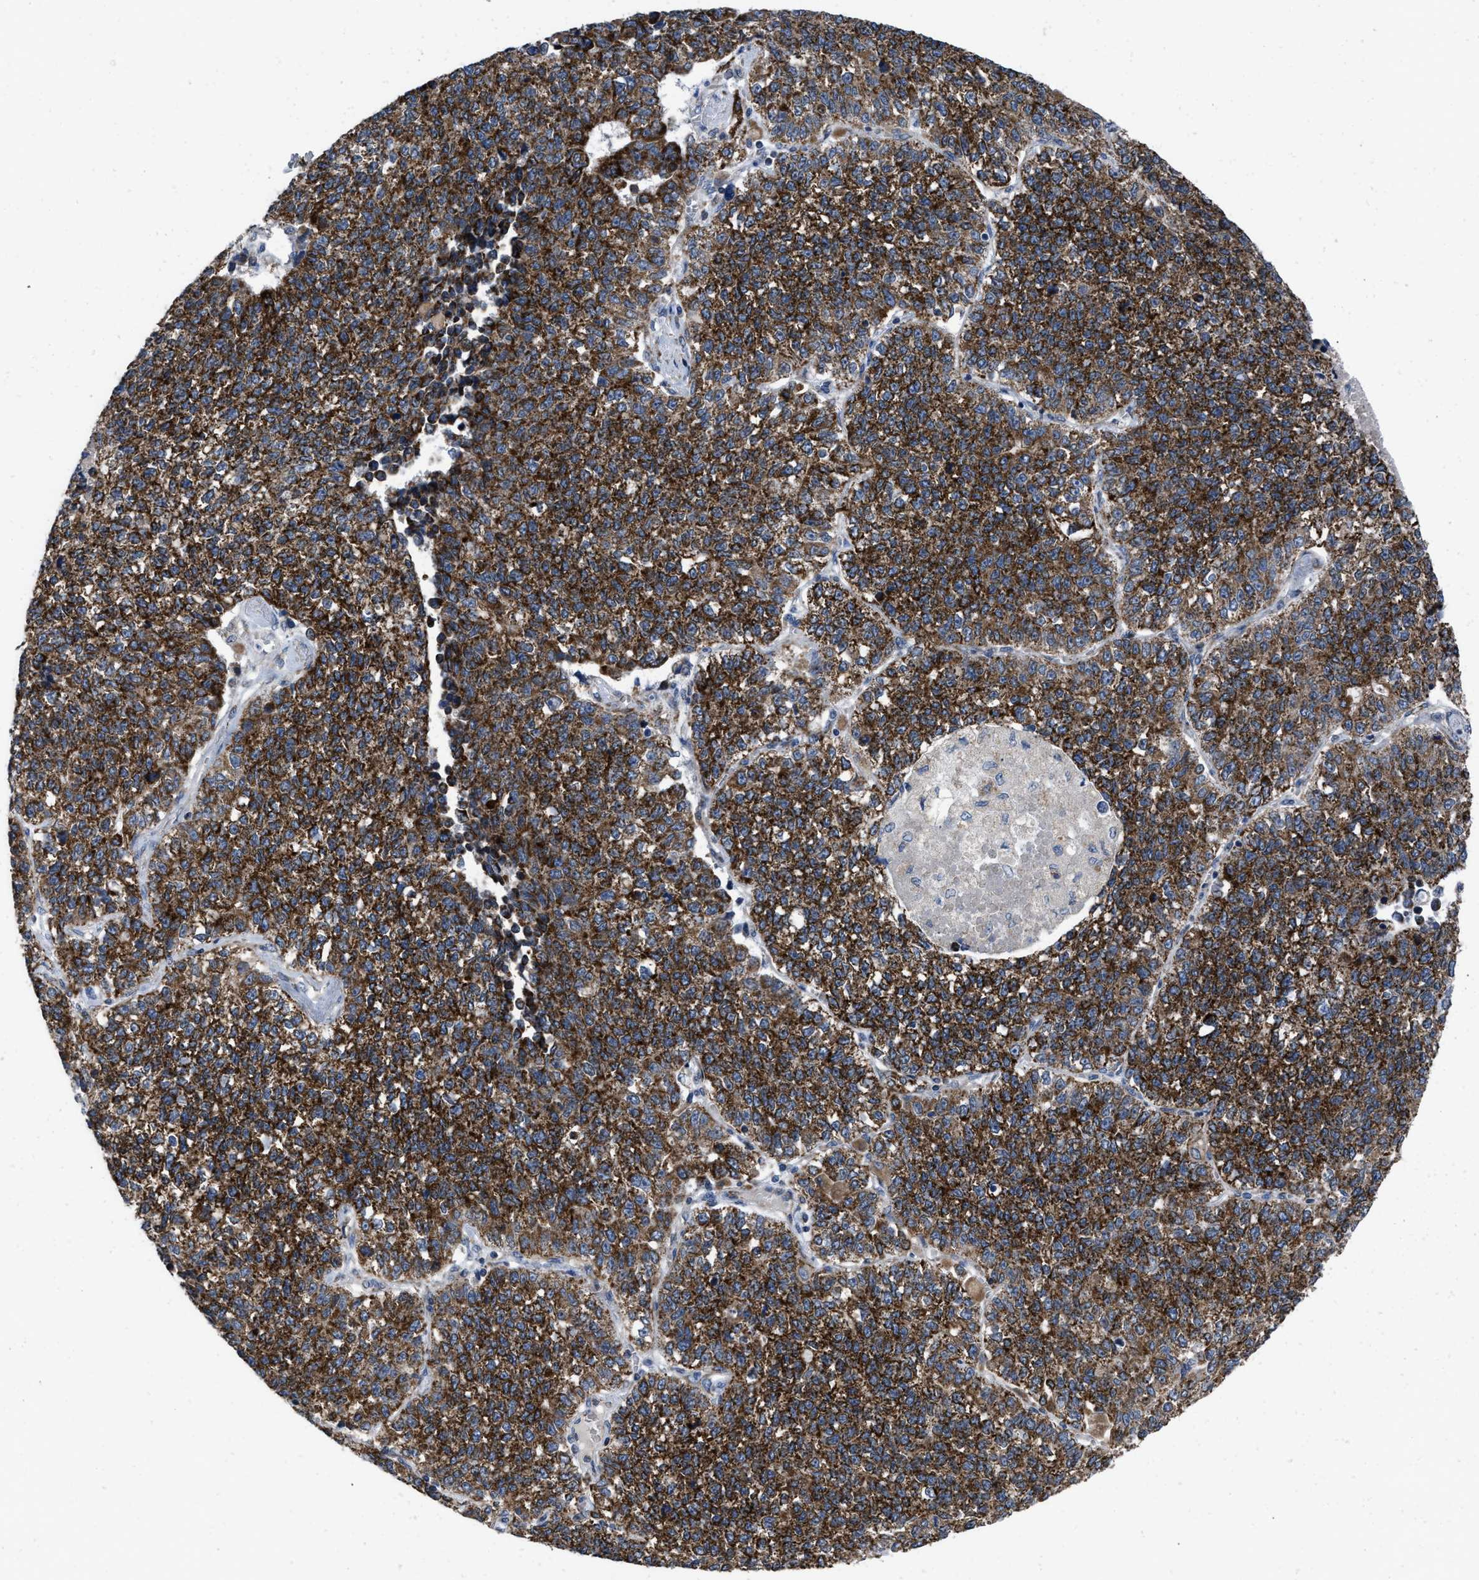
{"staining": {"intensity": "strong", "quantity": ">75%", "location": "cytoplasmic/membranous"}, "tissue": "lung cancer", "cell_type": "Tumor cells", "image_type": "cancer", "snomed": [{"axis": "morphology", "description": "Adenocarcinoma, NOS"}, {"axis": "topography", "description": "Lung"}], "caption": "Strong cytoplasmic/membranous expression for a protein is seen in approximately >75% of tumor cells of lung cancer (adenocarcinoma) using IHC.", "gene": "AKAP1", "patient": {"sex": "male", "age": 49}}